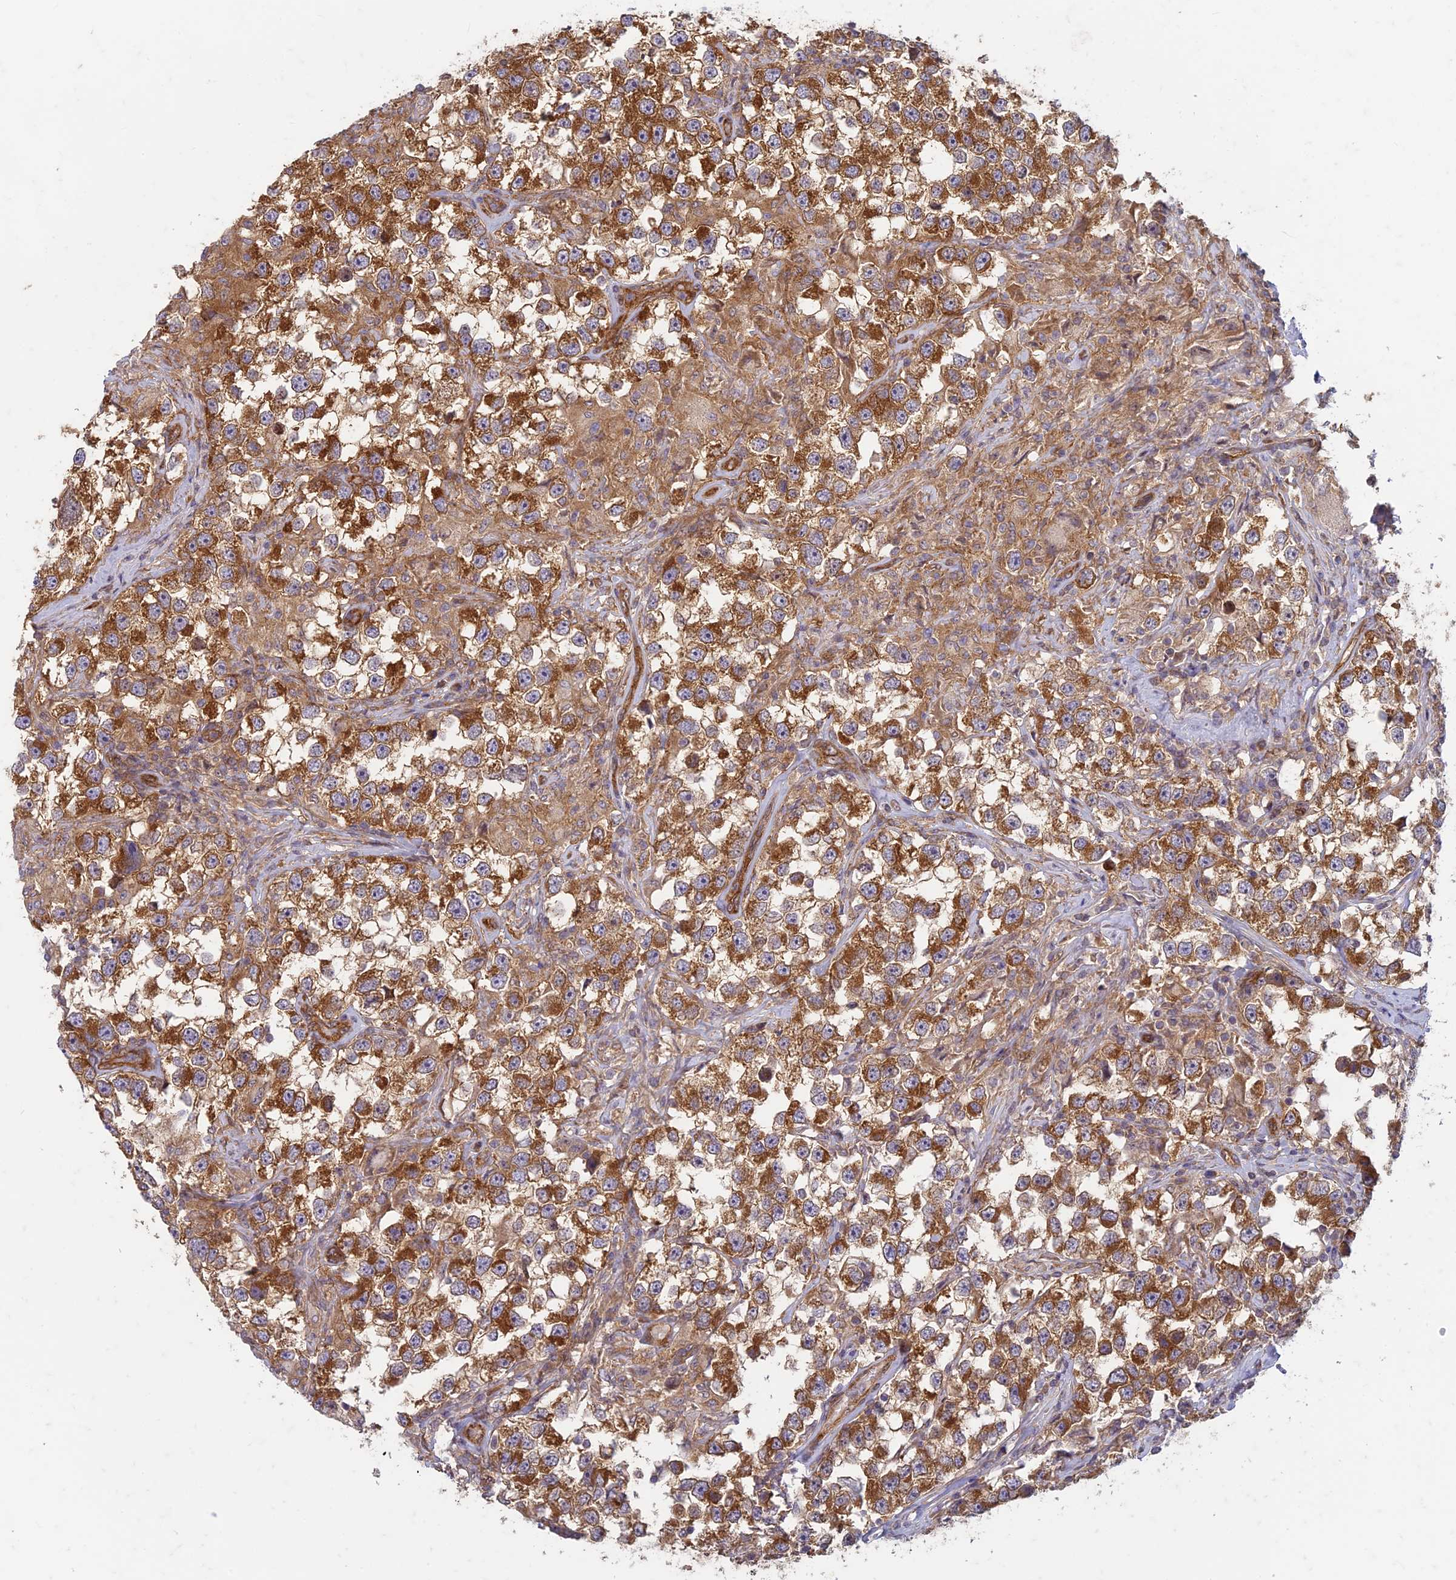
{"staining": {"intensity": "strong", "quantity": ">75%", "location": "cytoplasmic/membranous"}, "tissue": "testis cancer", "cell_type": "Tumor cells", "image_type": "cancer", "snomed": [{"axis": "morphology", "description": "Seminoma, NOS"}, {"axis": "topography", "description": "Testis"}], "caption": "A brown stain shows strong cytoplasmic/membranous staining of a protein in human seminoma (testis) tumor cells.", "gene": "TCF25", "patient": {"sex": "male", "age": 46}}